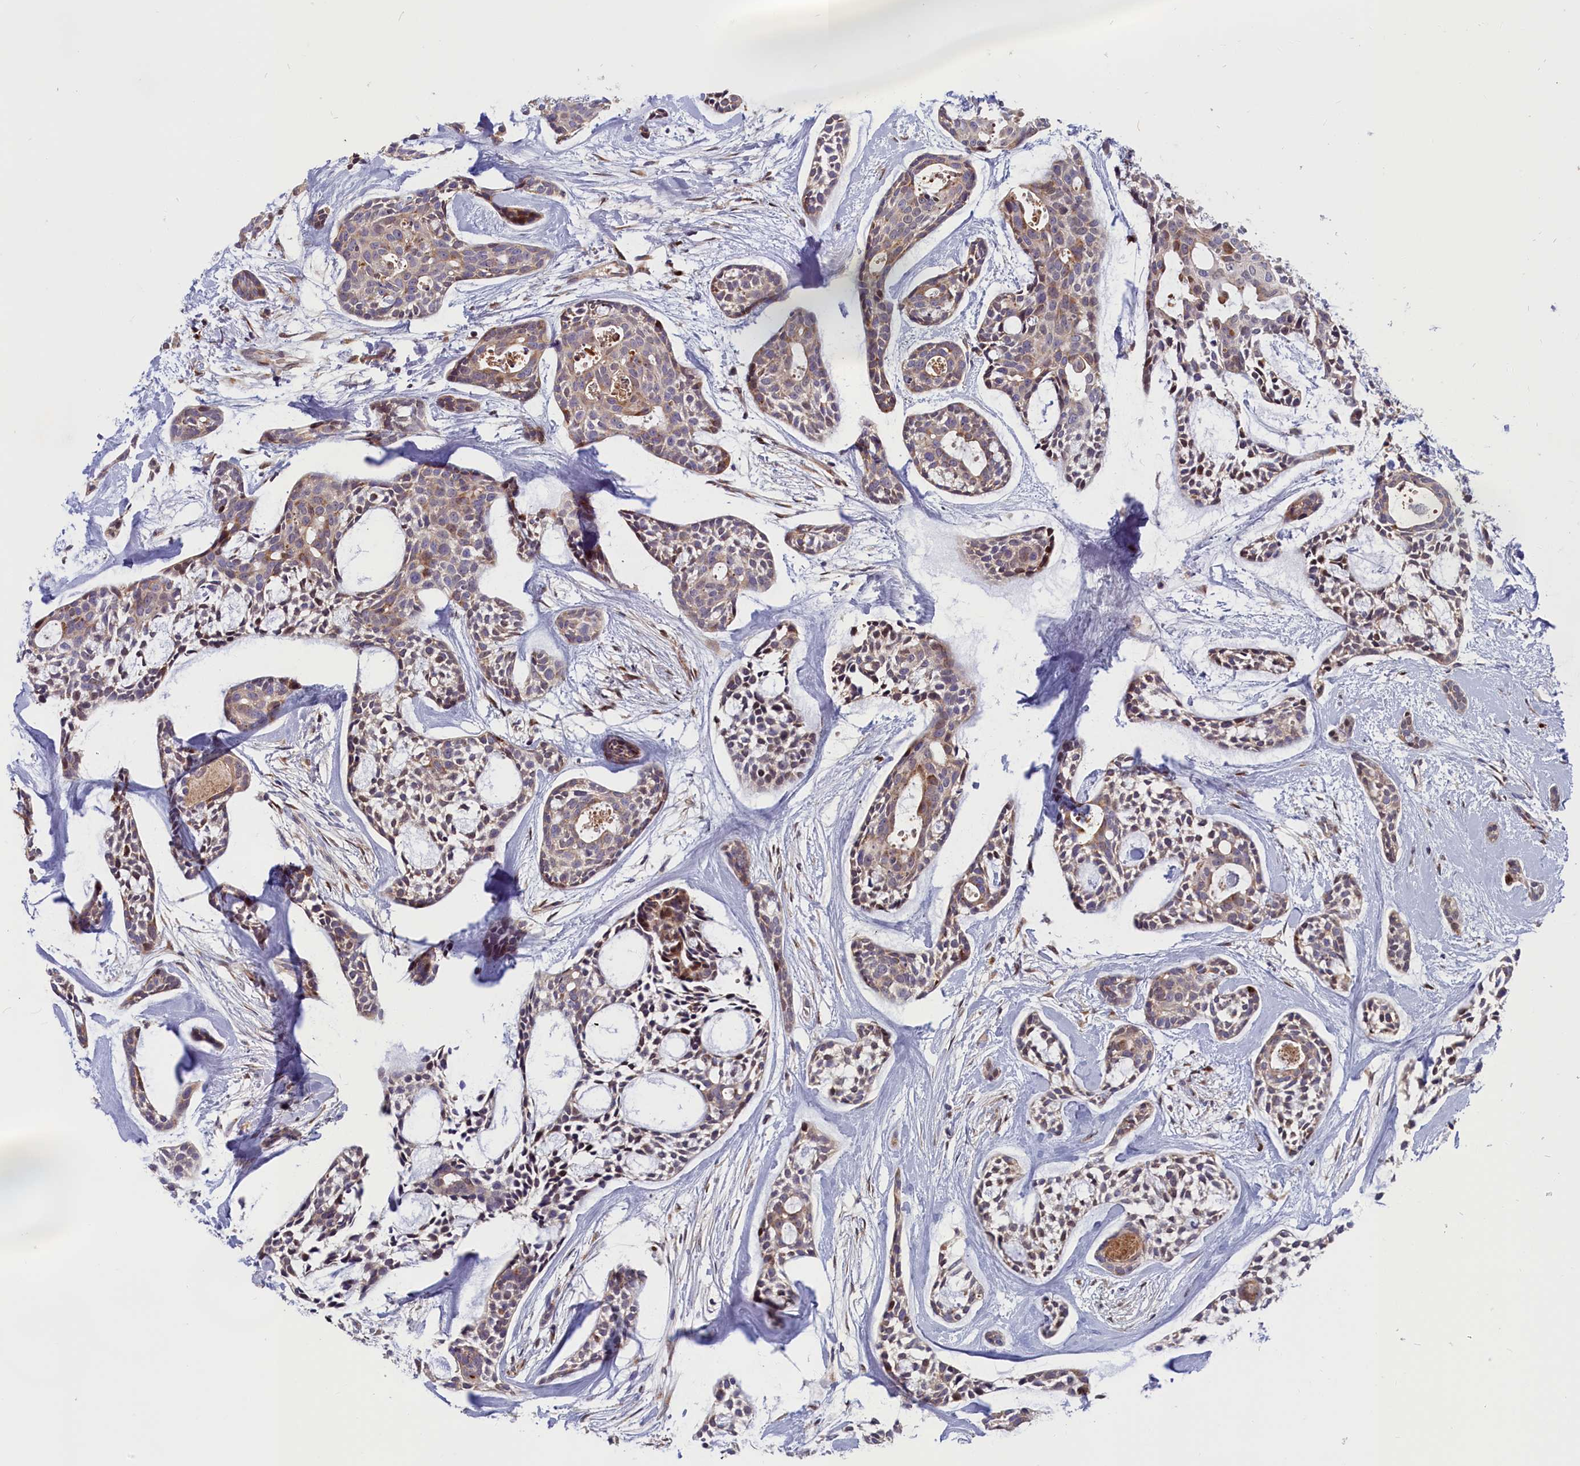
{"staining": {"intensity": "weak", "quantity": "<25%", "location": "cytoplasmic/membranous"}, "tissue": "head and neck cancer", "cell_type": "Tumor cells", "image_type": "cancer", "snomed": [{"axis": "morphology", "description": "Adenocarcinoma, NOS"}, {"axis": "topography", "description": "Subcutis"}, {"axis": "topography", "description": "Head-Neck"}], "caption": "Tumor cells show no significant protein staining in head and neck adenocarcinoma.", "gene": "CHST12", "patient": {"sex": "female", "age": 73}}